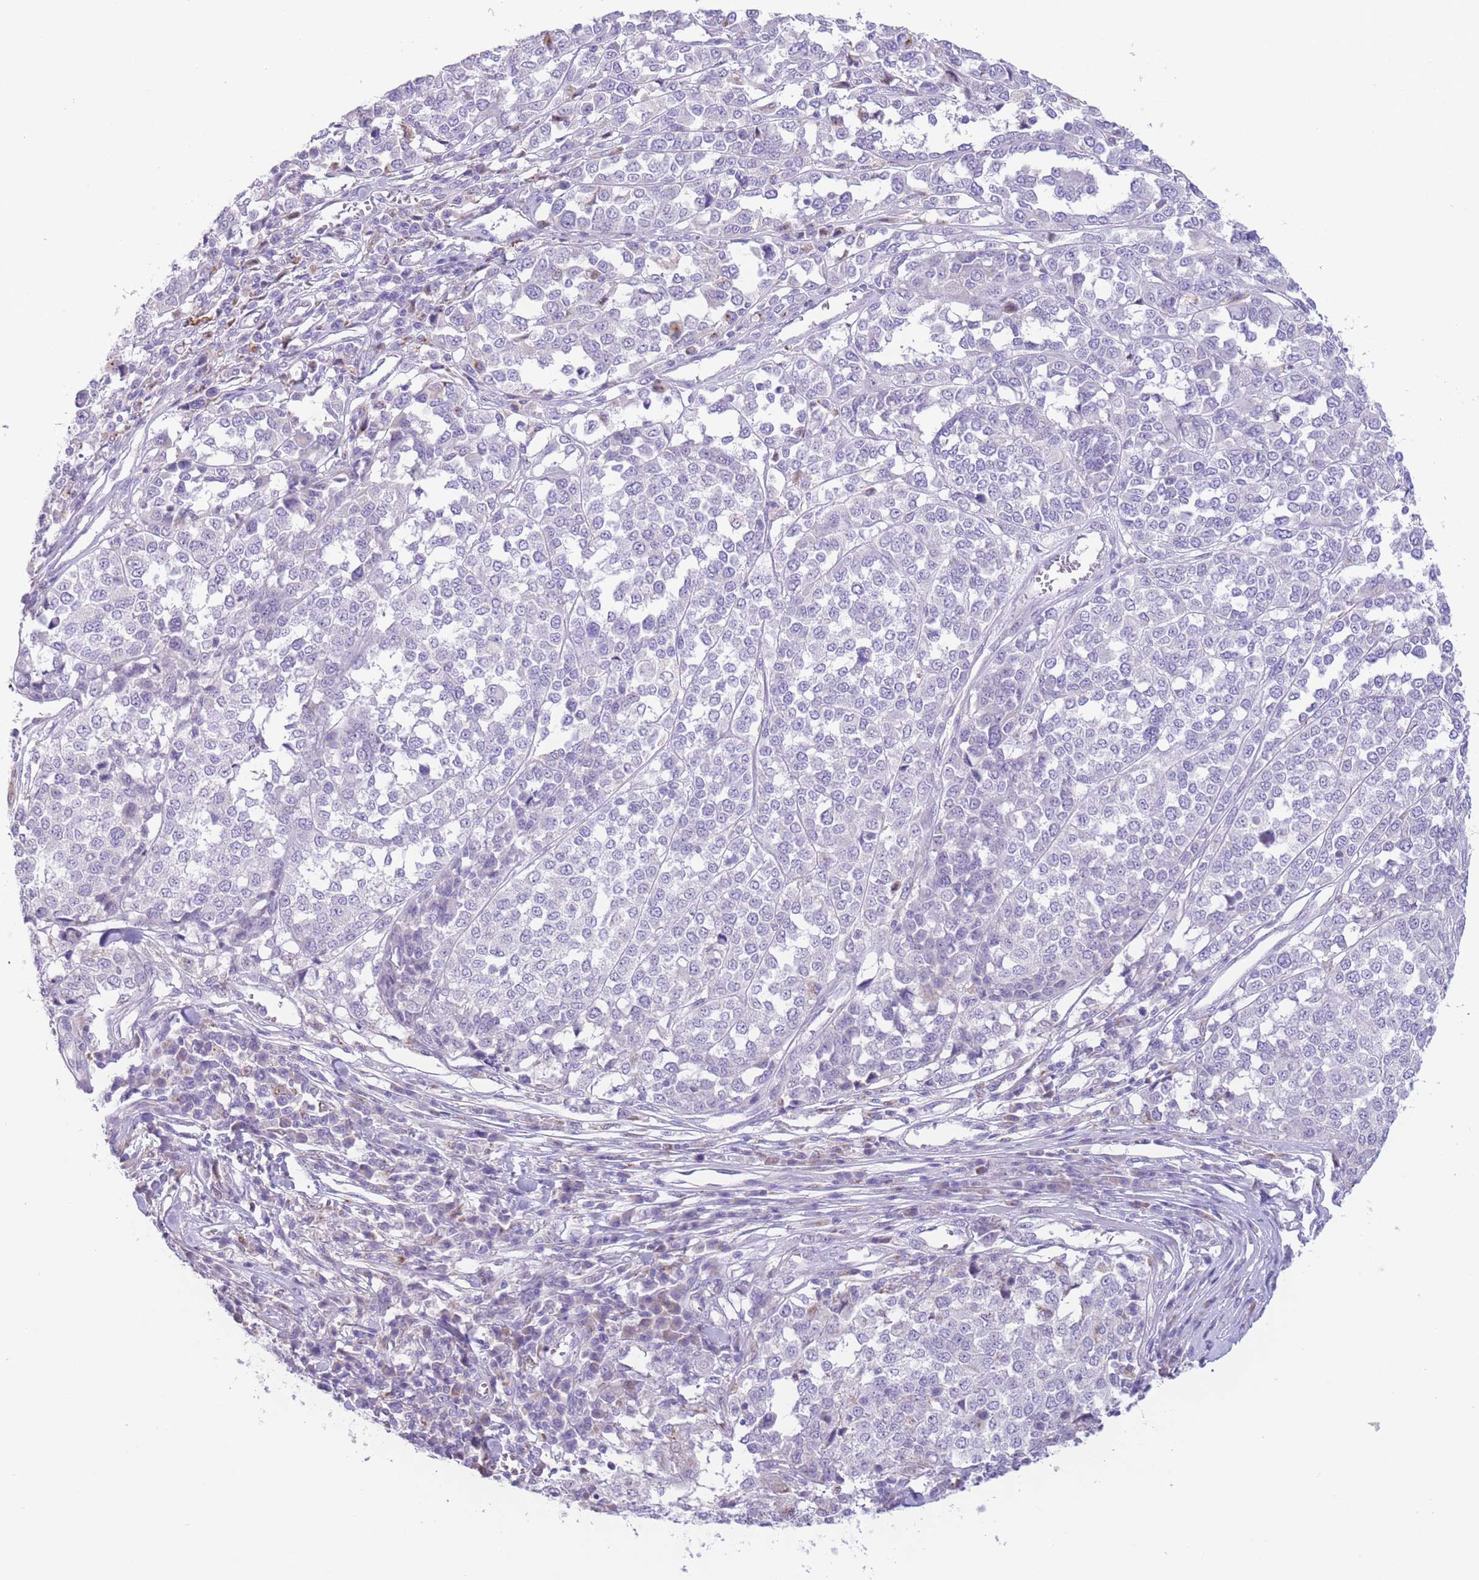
{"staining": {"intensity": "negative", "quantity": "none", "location": "none"}, "tissue": "melanoma", "cell_type": "Tumor cells", "image_type": "cancer", "snomed": [{"axis": "morphology", "description": "Malignant melanoma, Metastatic site"}, {"axis": "topography", "description": "Lymph node"}], "caption": "Immunohistochemical staining of human melanoma exhibits no significant positivity in tumor cells. Nuclei are stained in blue.", "gene": "ZNF697", "patient": {"sex": "male", "age": 44}}